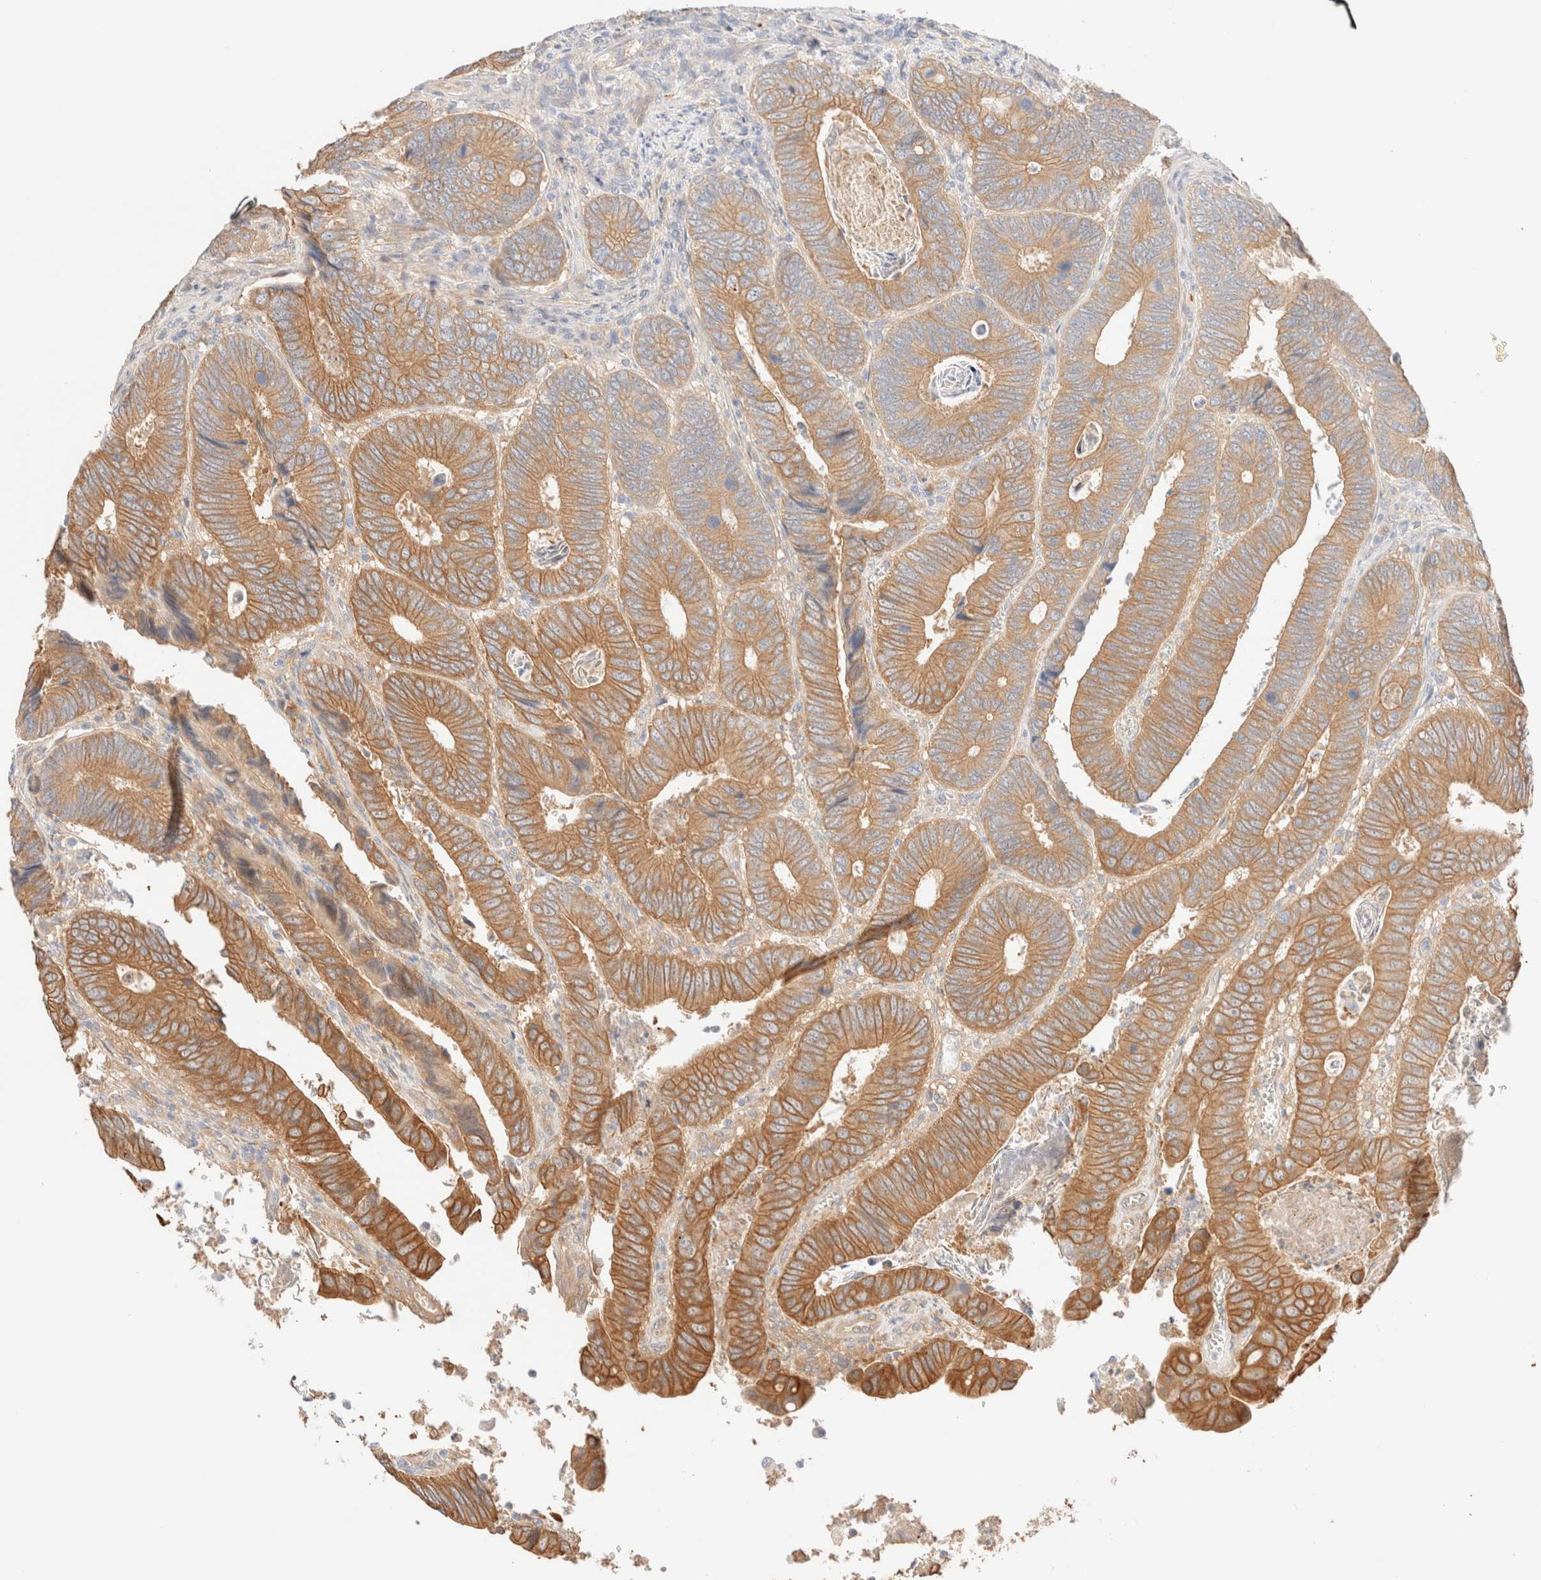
{"staining": {"intensity": "moderate", "quantity": ">75%", "location": "cytoplasmic/membranous"}, "tissue": "colorectal cancer", "cell_type": "Tumor cells", "image_type": "cancer", "snomed": [{"axis": "morphology", "description": "Adenocarcinoma, NOS"}, {"axis": "topography", "description": "Colon"}], "caption": "DAB (3,3'-diaminobenzidine) immunohistochemical staining of adenocarcinoma (colorectal) exhibits moderate cytoplasmic/membranous protein expression in about >75% of tumor cells. The protein of interest is stained brown, and the nuclei are stained in blue (DAB IHC with brightfield microscopy, high magnification).", "gene": "NIBAN2", "patient": {"sex": "male", "age": 72}}